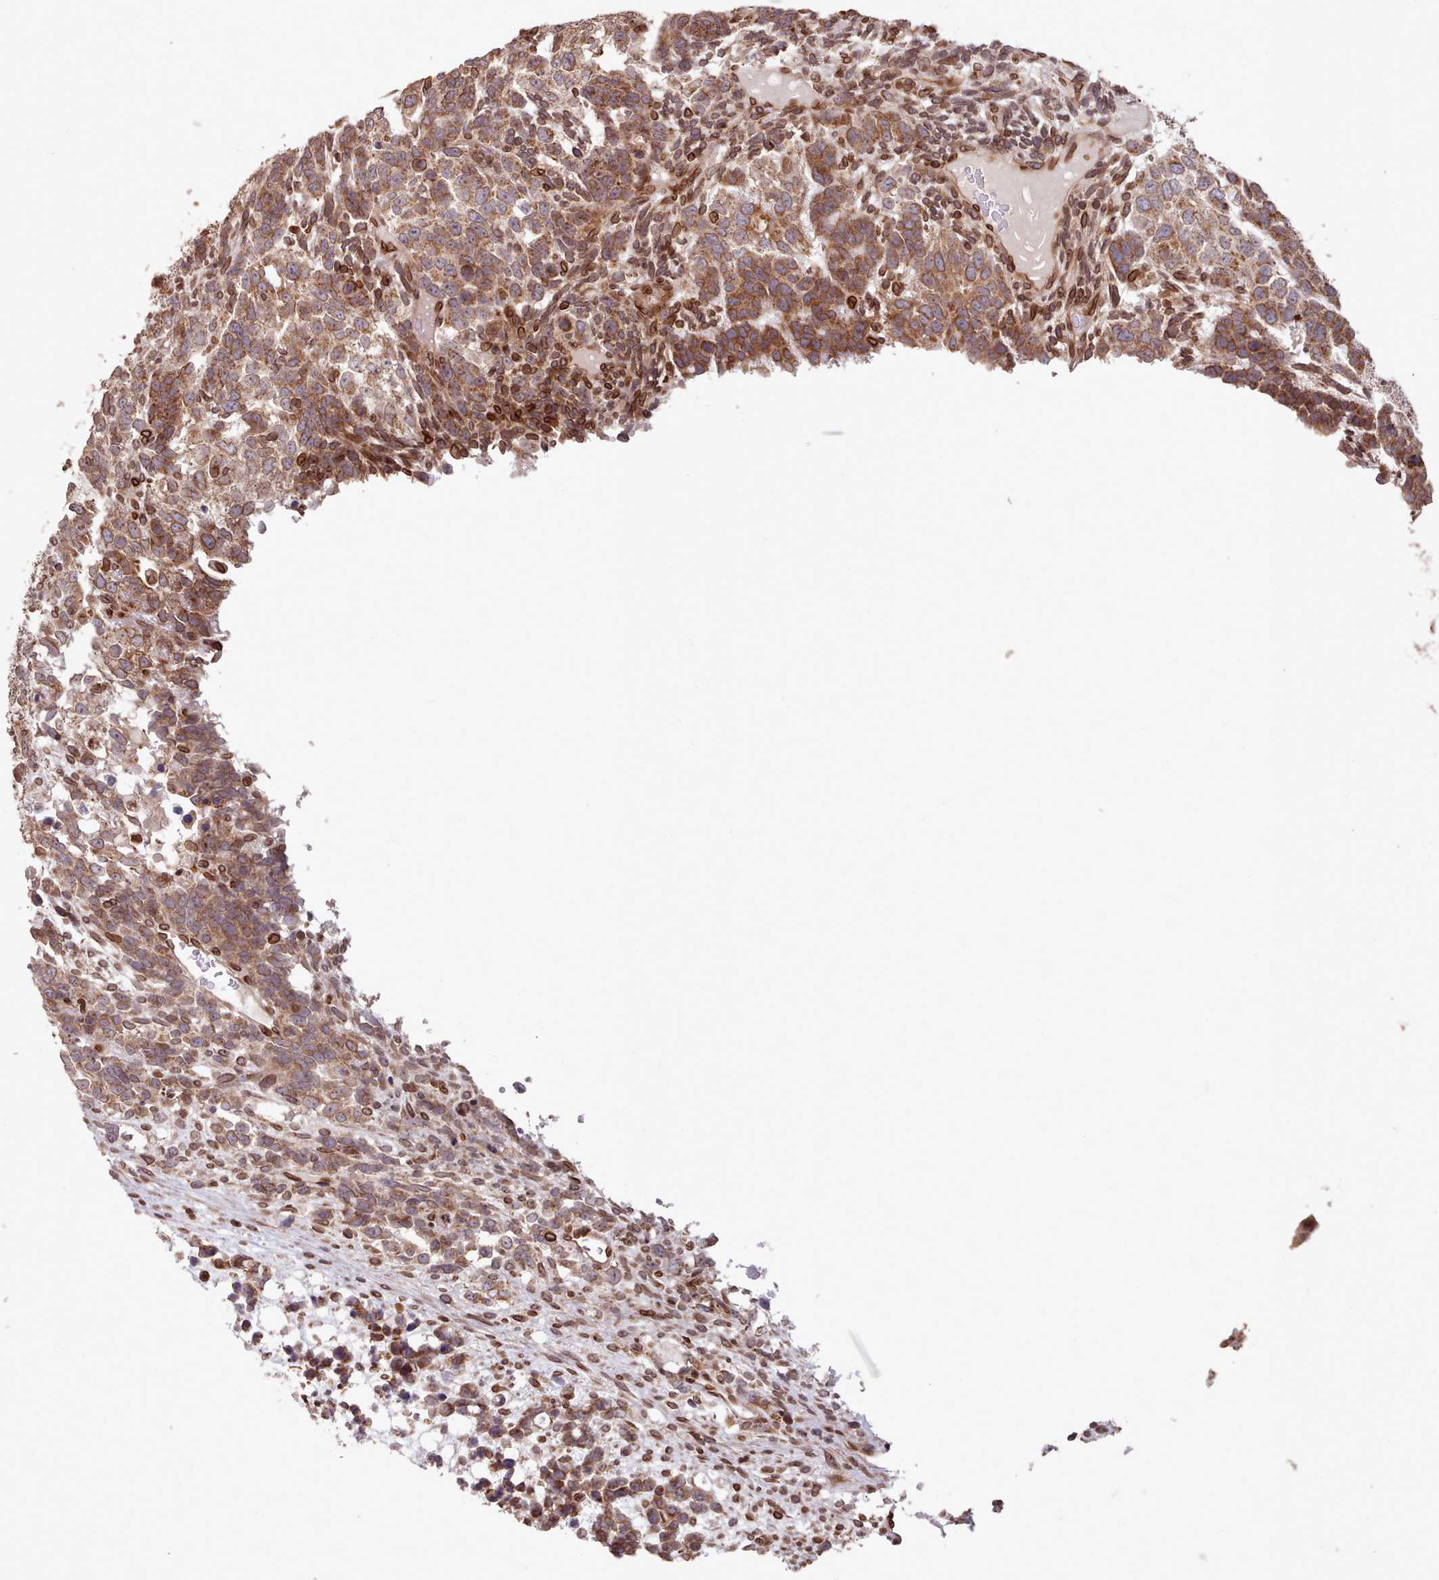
{"staining": {"intensity": "moderate", "quantity": ">75%", "location": "cytoplasmic/membranous"}, "tissue": "testis cancer", "cell_type": "Tumor cells", "image_type": "cancer", "snomed": [{"axis": "morphology", "description": "Carcinoma, Embryonal, NOS"}, {"axis": "topography", "description": "Testis"}], "caption": "Testis embryonal carcinoma stained with immunohistochemistry displays moderate cytoplasmic/membranous positivity in about >75% of tumor cells.", "gene": "TOR1AIP1", "patient": {"sex": "male", "age": 23}}